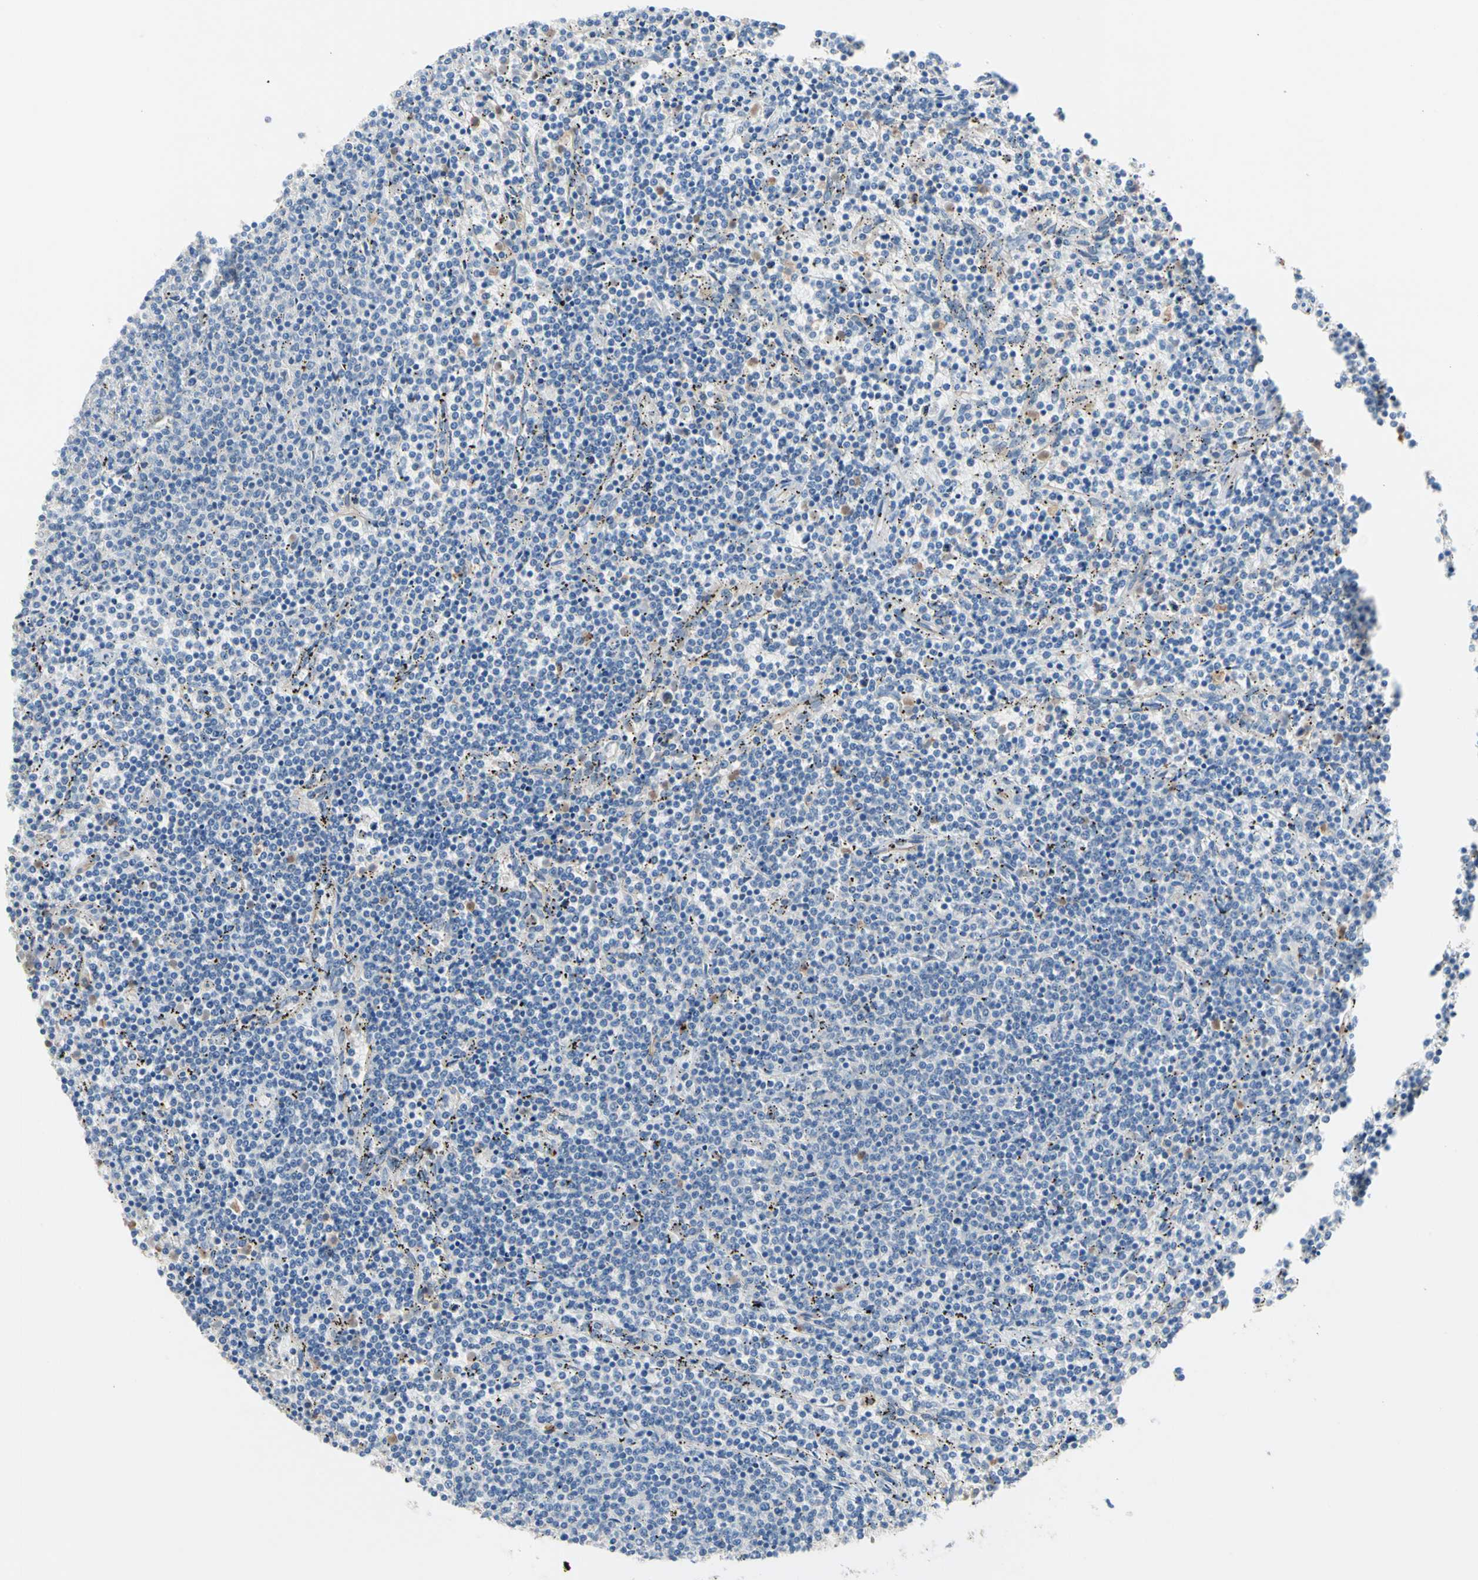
{"staining": {"intensity": "negative", "quantity": "none", "location": "none"}, "tissue": "lymphoma", "cell_type": "Tumor cells", "image_type": "cancer", "snomed": [{"axis": "morphology", "description": "Malignant lymphoma, non-Hodgkin's type, Low grade"}, {"axis": "topography", "description": "Spleen"}], "caption": "Lymphoma was stained to show a protein in brown. There is no significant positivity in tumor cells.", "gene": "BBOX1", "patient": {"sex": "female", "age": 50}}